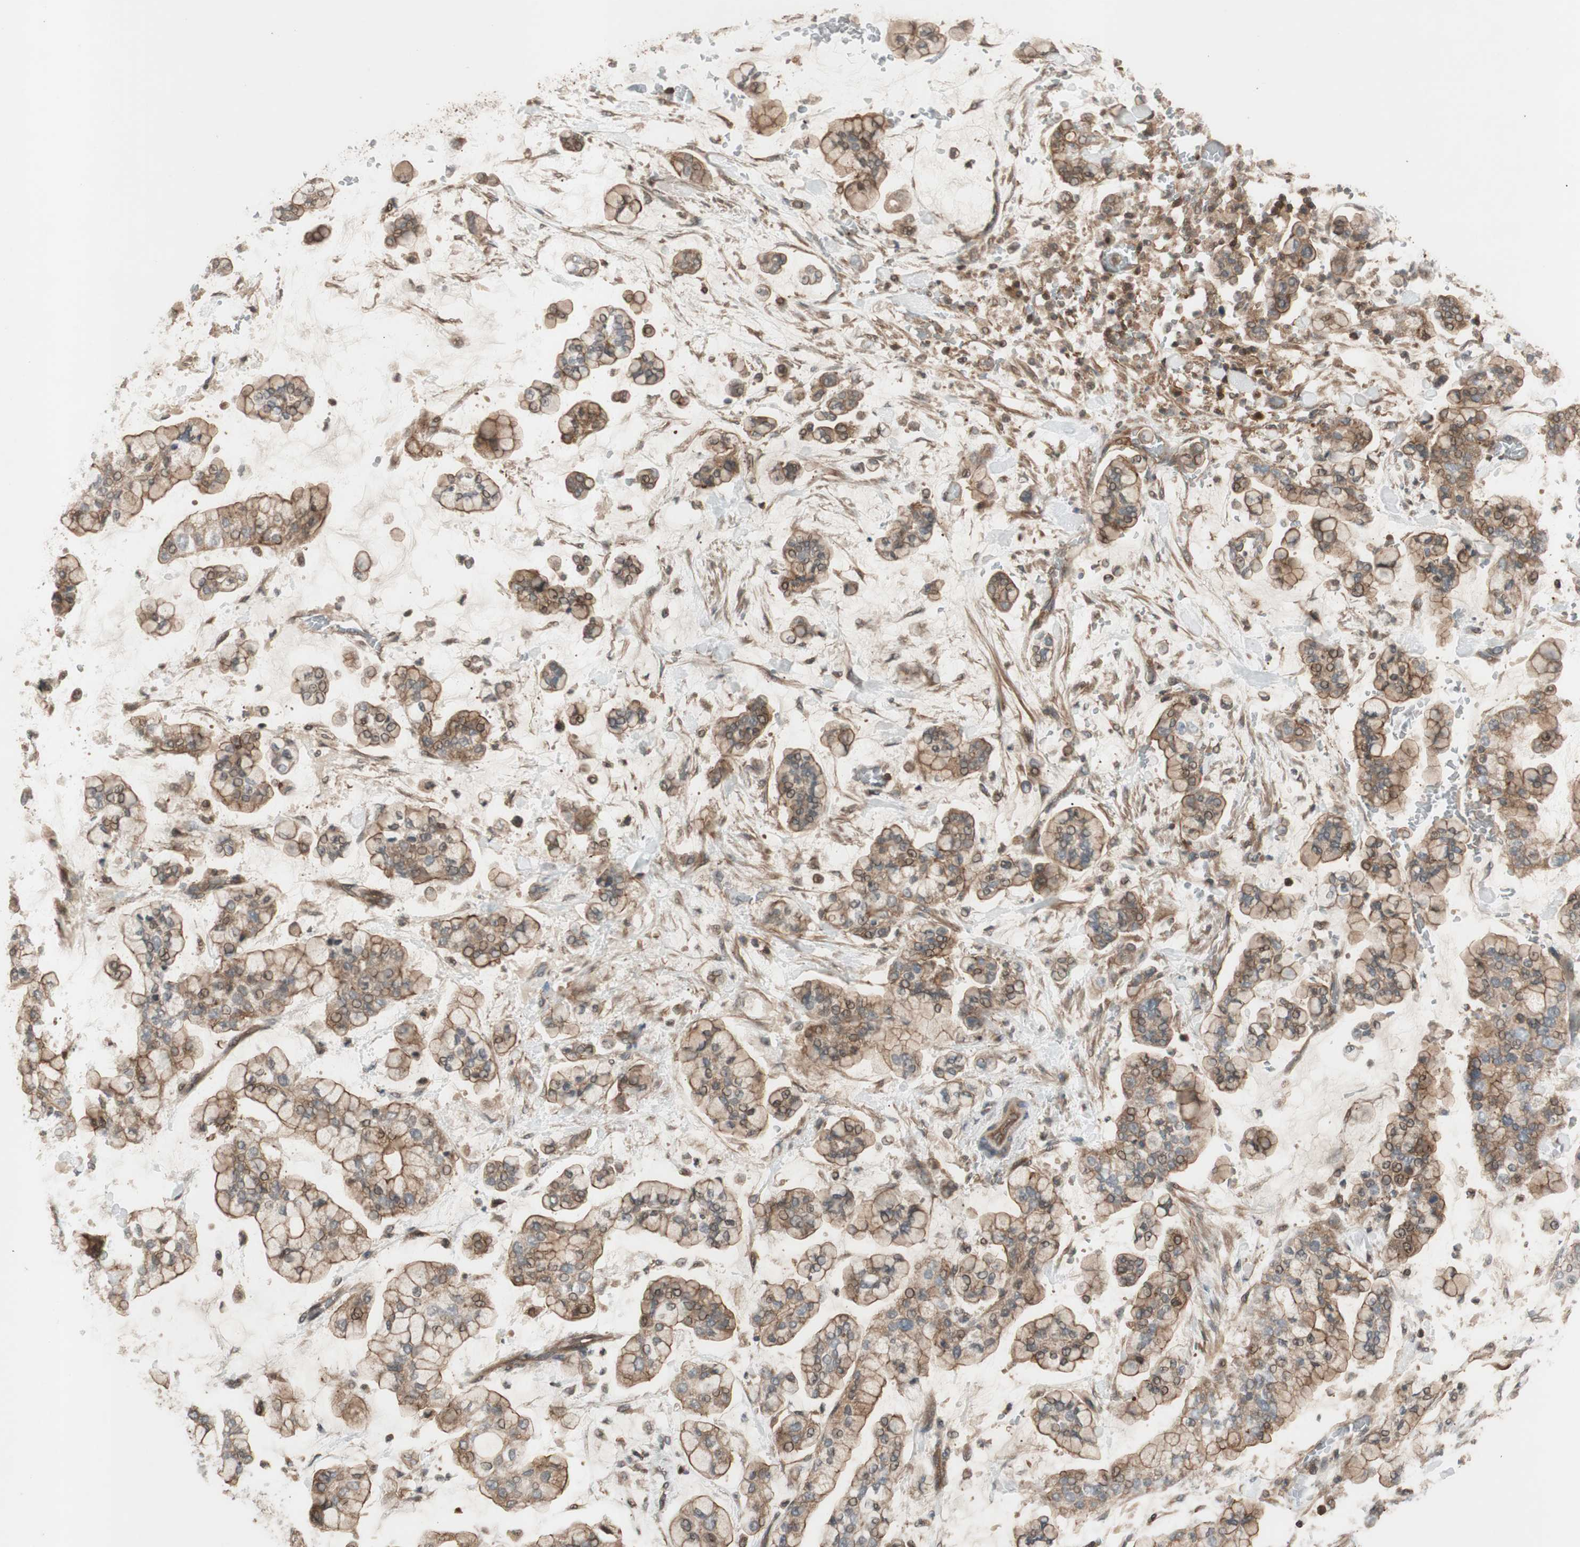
{"staining": {"intensity": "moderate", "quantity": ">75%", "location": "cytoplasmic/membranous"}, "tissue": "stomach cancer", "cell_type": "Tumor cells", "image_type": "cancer", "snomed": [{"axis": "morphology", "description": "Normal tissue, NOS"}, {"axis": "morphology", "description": "Adenocarcinoma, NOS"}, {"axis": "topography", "description": "Stomach, upper"}, {"axis": "topography", "description": "Stomach"}], "caption": "Tumor cells show medium levels of moderate cytoplasmic/membranous staining in about >75% of cells in stomach cancer (adenocarcinoma).", "gene": "EPHA8", "patient": {"sex": "male", "age": 76}}